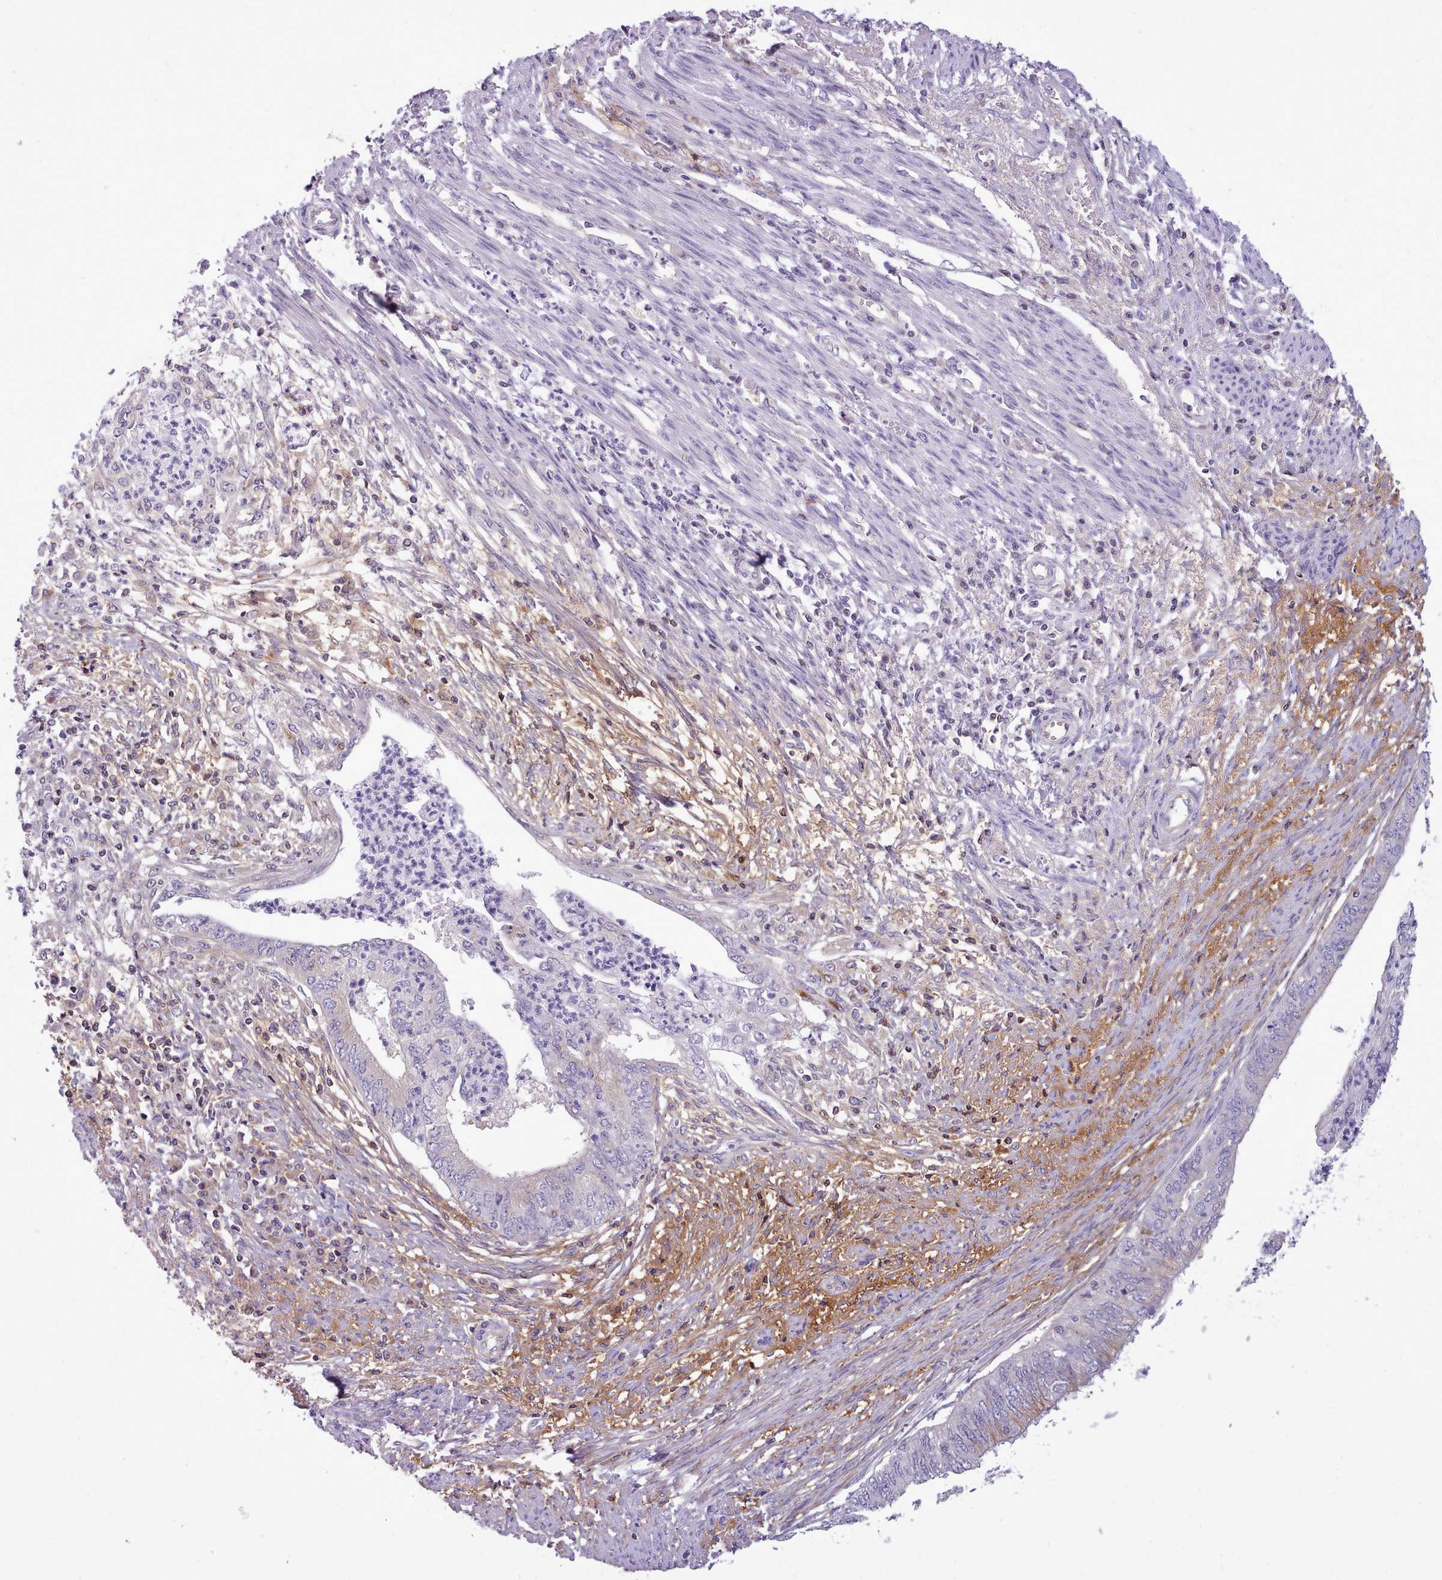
{"staining": {"intensity": "negative", "quantity": "none", "location": "none"}, "tissue": "endometrial cancer", "cell_type": "Tumor cells", "image_type": "cancer", "snomed": [{"axis": "morphology", "description": "Adenocarcinoma, NOS"}, {"axis": "topography", "description": "Endometrium"}], "caption": "This is an immunohistochemistry micrograph of human endometrial cancer (adenocarcinoma). There is no positivity in tumor cells.", "gene": "CYP2A13", "patient": {"sex": "female", "age": 68}}